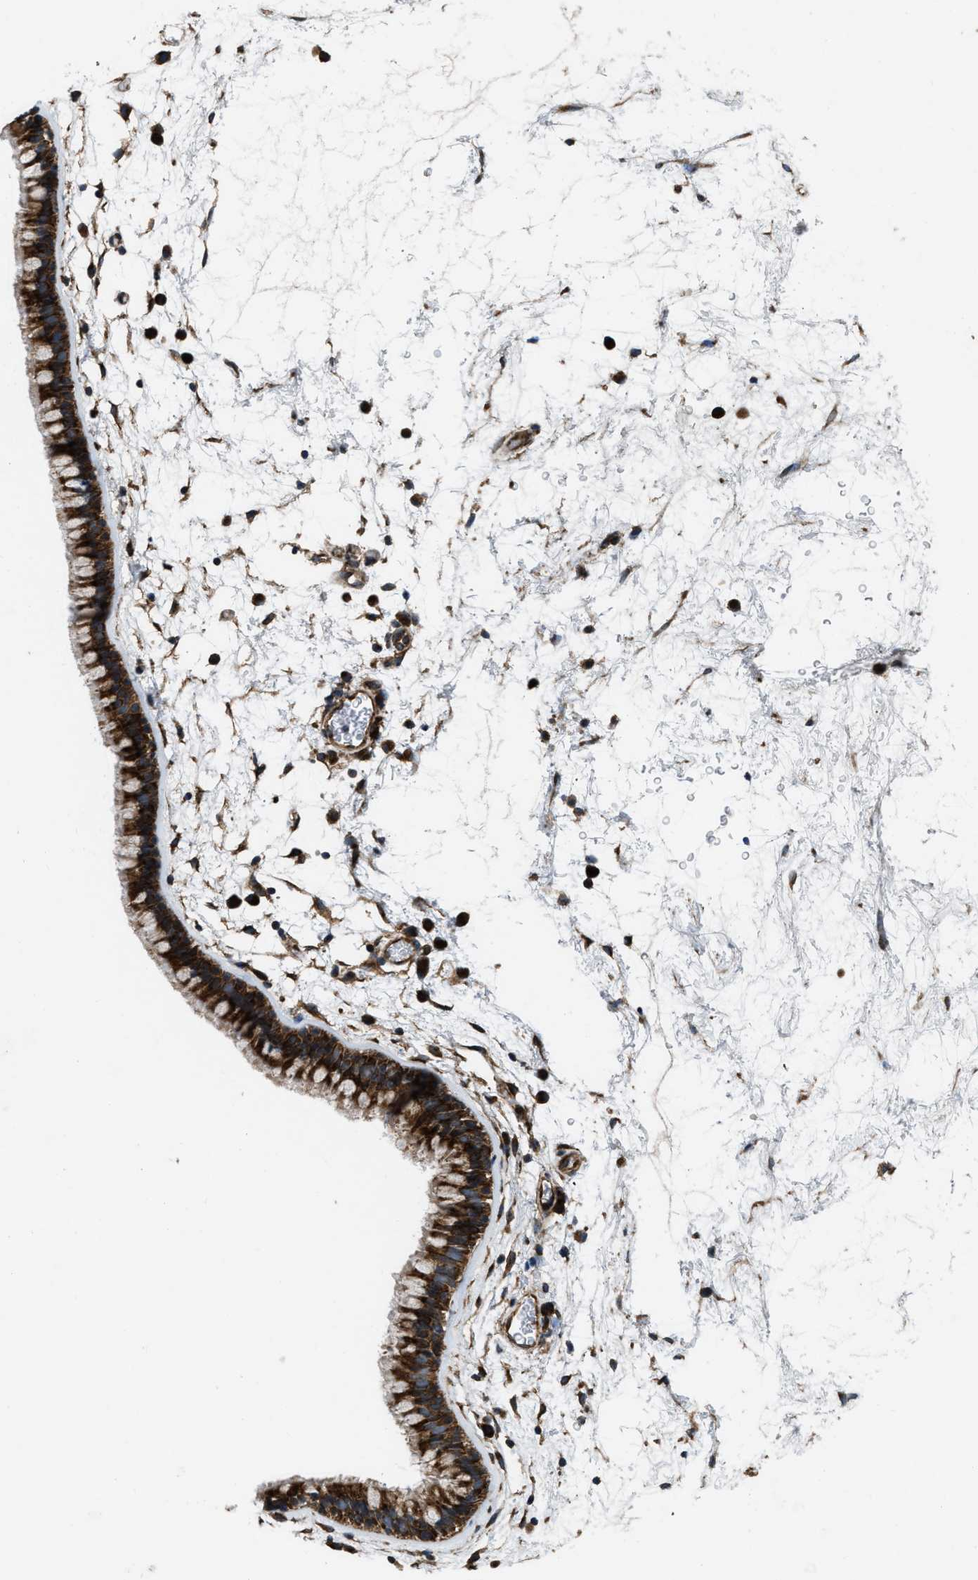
{"staining": {"intensity": "strong", "quantity": ">75%", "location": "cytoplasmic/membranous"}, "tissue": "nasopharynx", "cell_type": "Respiratory epithelial cells", "image_type": "normal", "snomed": [{"axis": "morphology", "description": "Normal tissue, NOS"}, {"axis": "morphology", "description": "Inflammation, NOS"}, {"axis": "topography", "description": "Nasopharynx"}], "caption": "Protein staining by immunohistochemistry shows strong cytoplasmic/membranous staining in about >75% of respiratory epithelial cells in normal nasopharynx.", "gene": "PER3", "patient": {"sex": "male", "age": 48}}